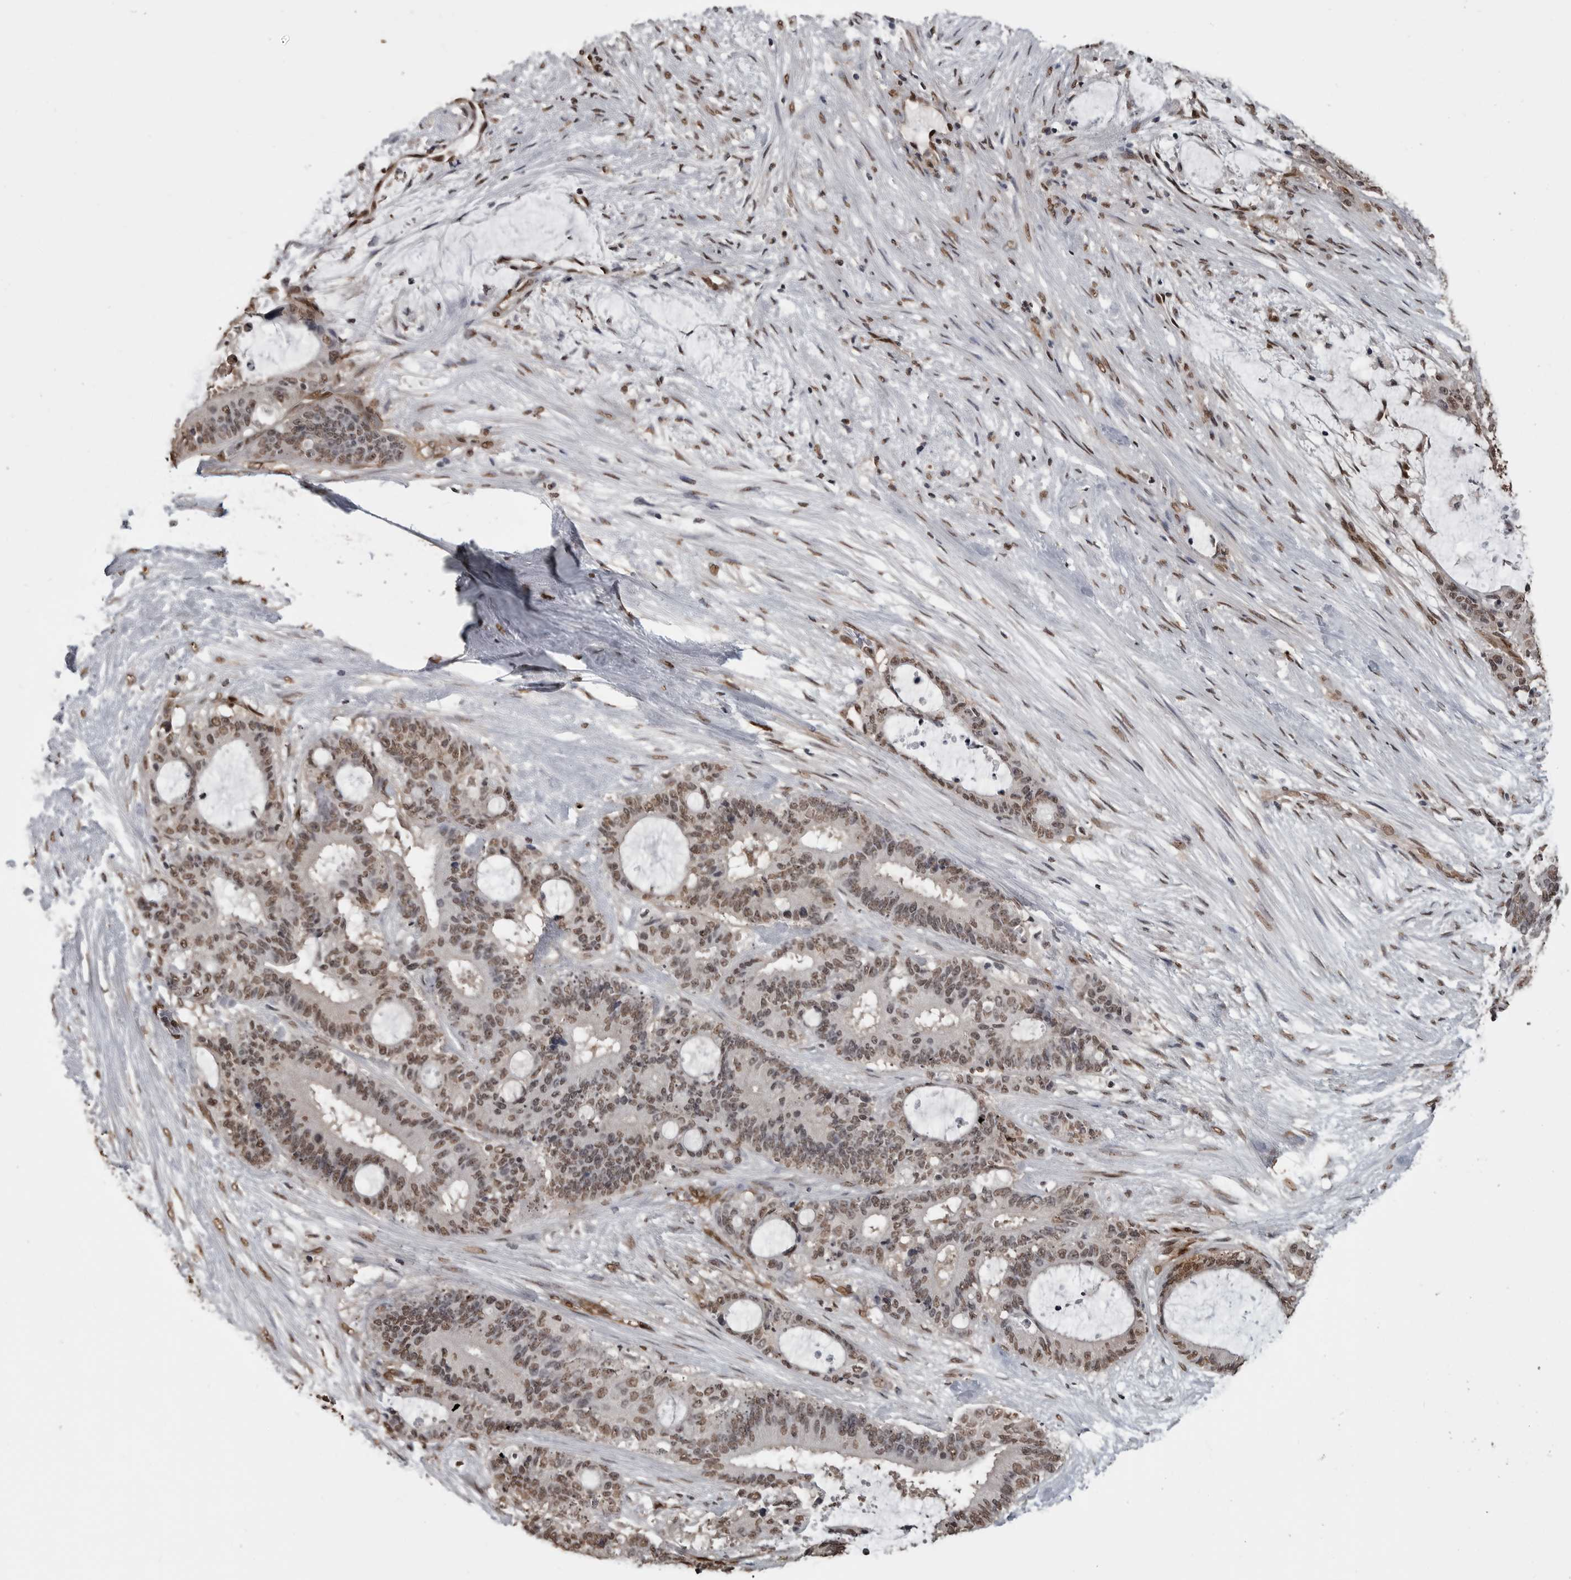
{"staining": {"intensity": "moderate", "quantity": ">75%", "location": "nuclear"}, "tissue": "liver cancer", "cell_type": "Tumor cells", "image_type": "cancer", "snomed": [{"axis": "morphology", "description": "Normal tissue, NOS"}, {"axis": "morphology", "description": "Cholangiocarcinoma"}, {"axis": "topography", "description": "Liver"}, {"axis": "topography", "description": "Peripheral nerve tissue"}], "caption": "Immunohistochemistry (IHC) staining of liver cancer, which demonstrates medium levels of moderate nuclear expression in about >75% of tumor cells indicating moderate nuclear protein staining. The staining was performed using DAB (brown) for protein detection and nuclei were counterstained in hematoxylin (blue).", "gene": "SMAD2", "patient": {"sex": "female", "age": 73}}